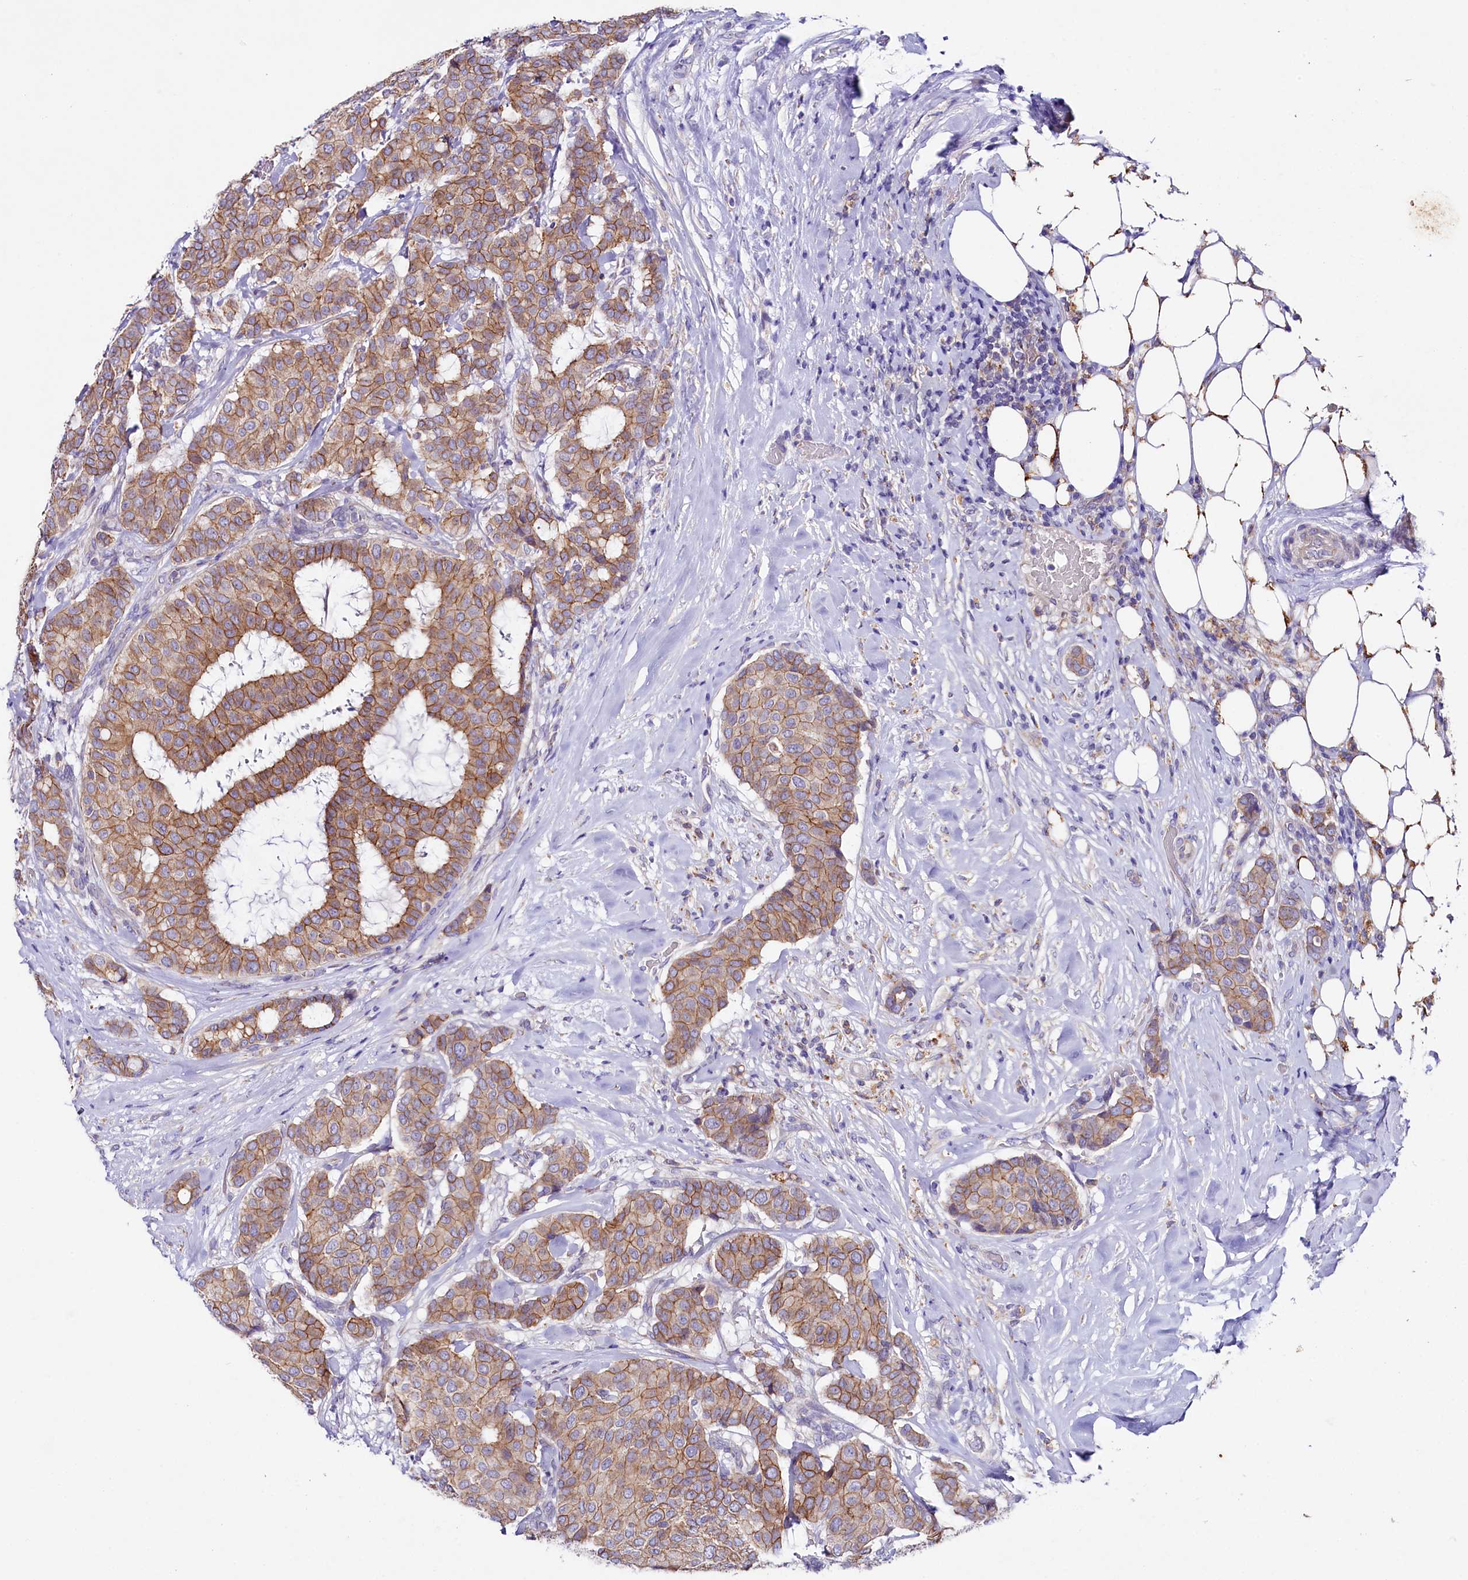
{"staining": {"intensity": "moderate", "quantity": ">75%", "location": "cytoplasmic/membranous"}, "tissue": "breast cancer", "cell_type": "Tumor cells", "image_type": "cancer", "snomed": [{"axis": "morphology", "description": "Duct carcinoma"}, {"axis": "topography", "description": "Breast"}], "caption": "Immunohistochemical staining of breast cancer displays moderate cytoplasmic/membranous protein staining in approximately >75% of tumor cells.", "gene": "SACM1L", "patient": {"sex": "female", "age": 75}}